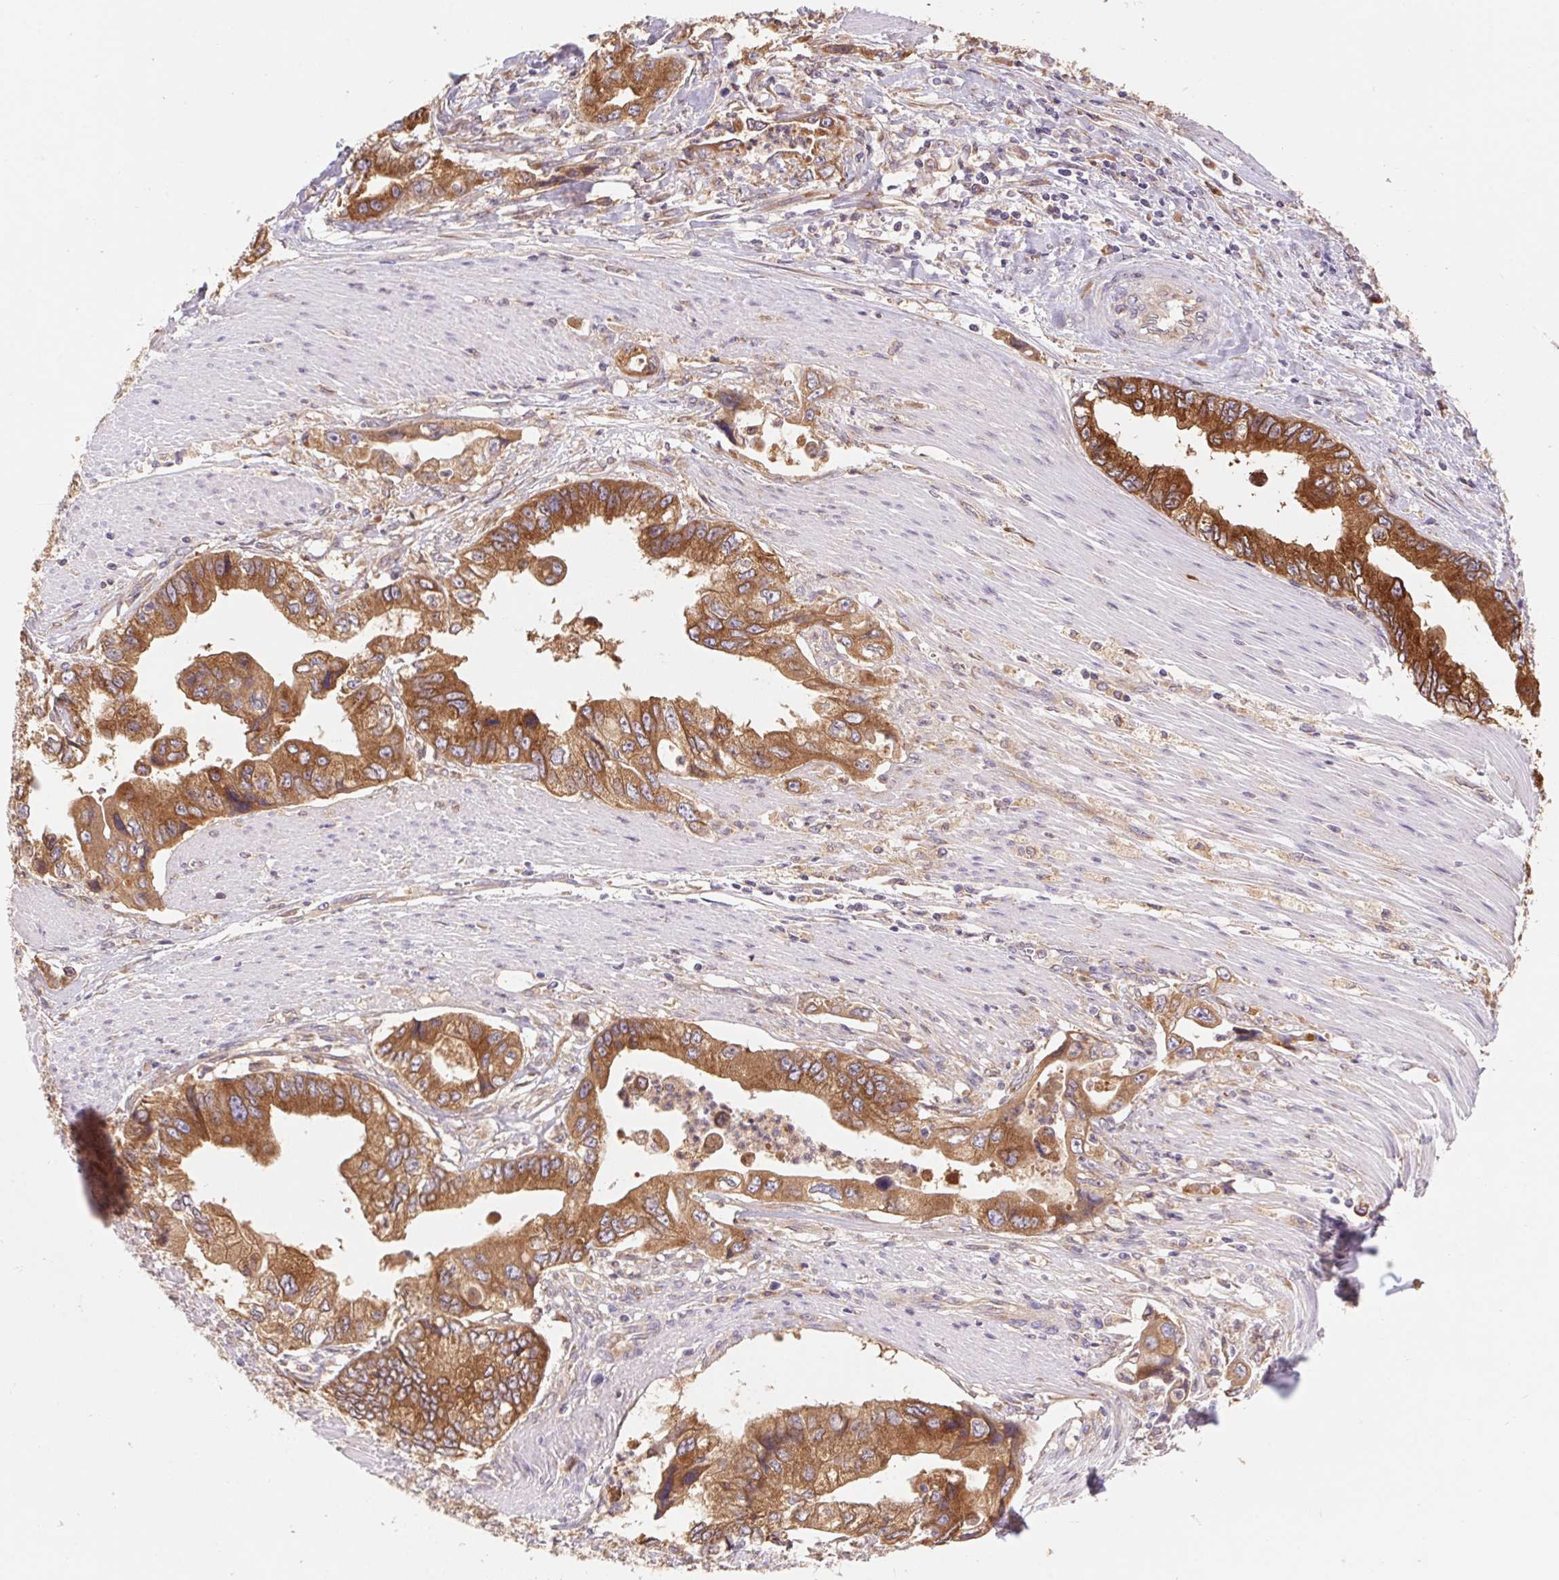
{"staining": {"intensity": "moderate", "quantity": ">75%", "location": "cytoplasmic/membranous"}, "tissue": "stomach cancer", "cell_type": "Tumor cells", "image_type": "cancer", "snomed": [{"axis": "morphology", "description": "Adenocarcinoma, NOS"}, {"axis": "topography", "description": "Pancreas"}, {"axis": "topography", "description": "Stomach, upper"}], "caption": "Protein expression analysis of stomach adenocarcinoma exhibits moderate cytoplasmic/membranous expression in approximately >75% of tumor cells. The staining is performed using DAB (3,3'-diaminobenzidine) brown chromogen to label protein expression. The nuclei are counter-stained blue using hematoxylin.", "gene": "RAB1A", "patient": {"sex": "male", "age": 77}}